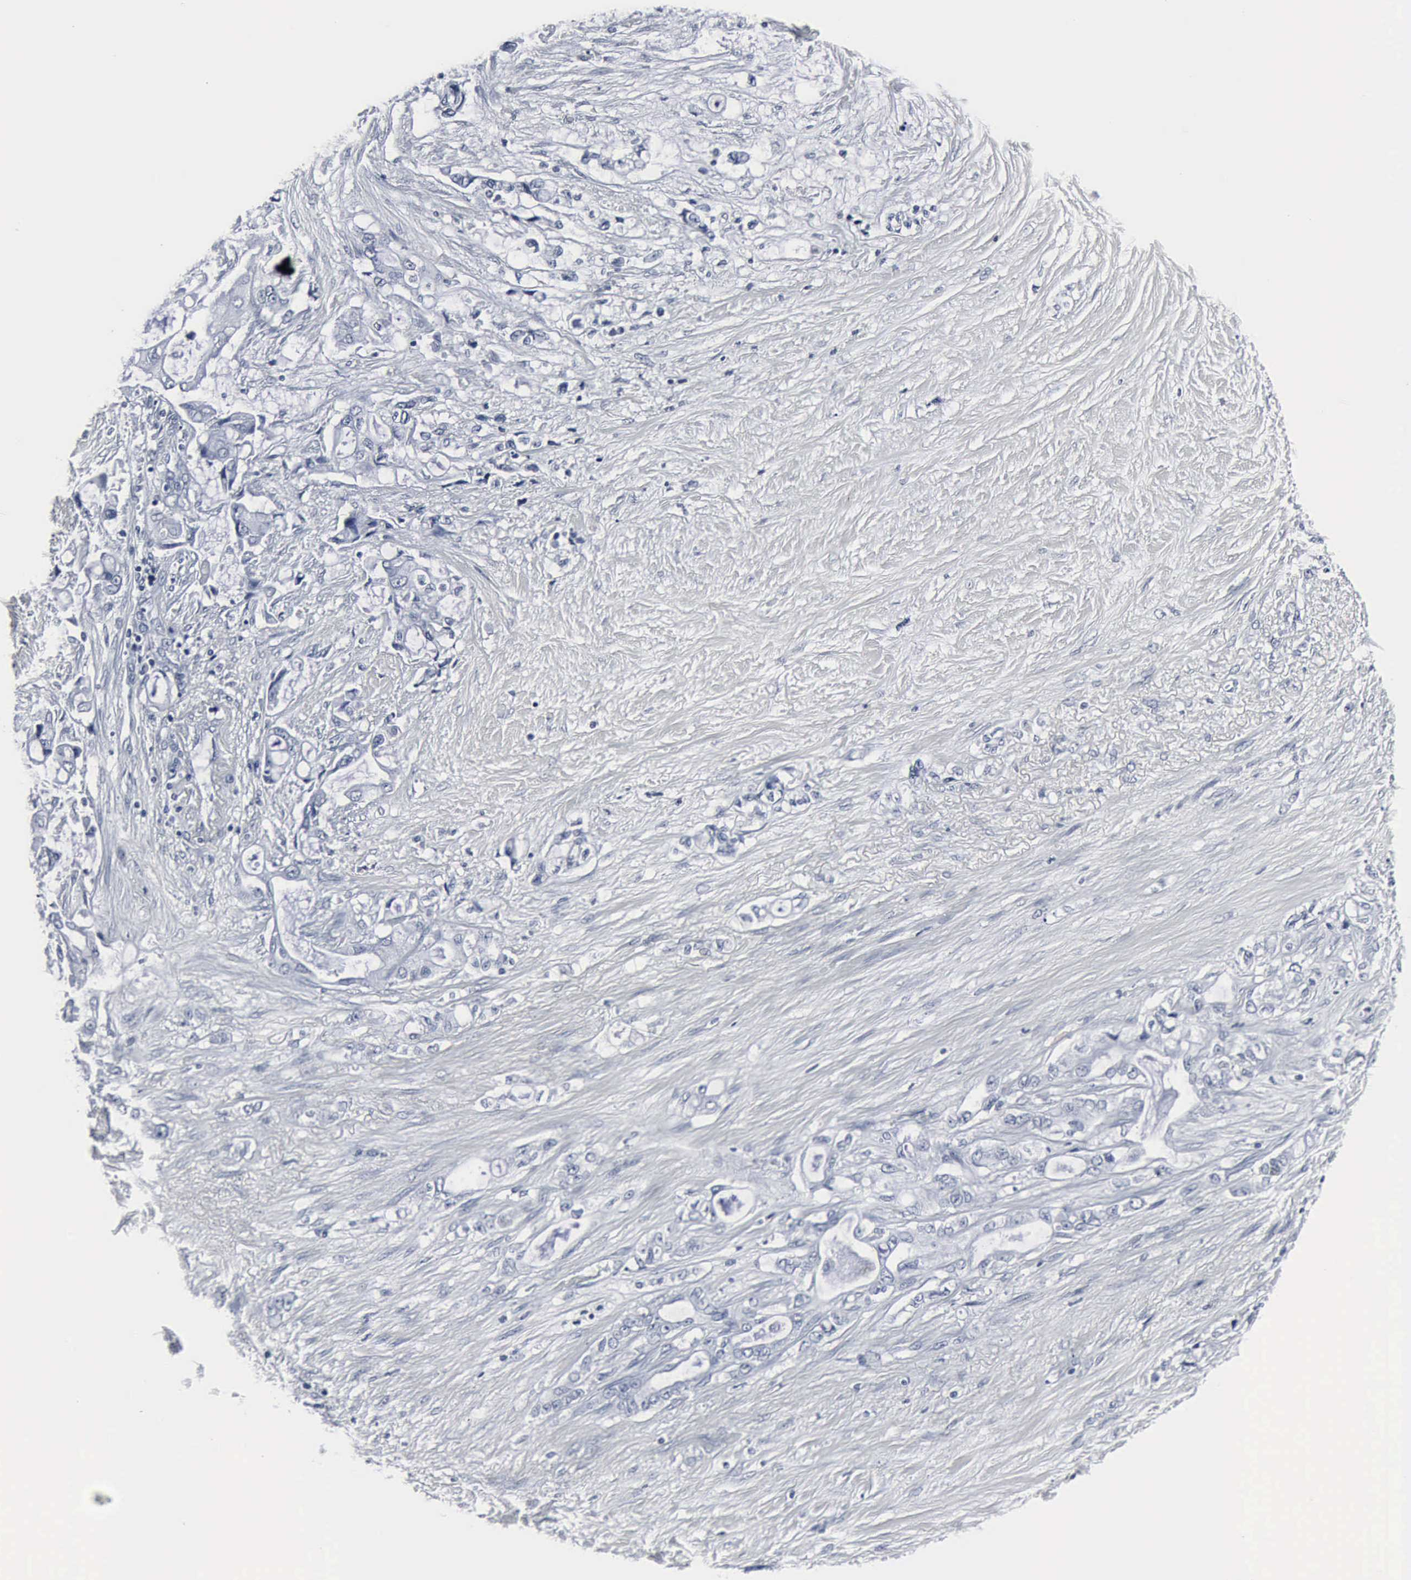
{"staining": {"intensity": "negative", "quantity": "none", "location": "none"}, "tissue": "pancreatic cancer", "cell_type": "Tumor cells", "image_type": "cancer", "snomed": [{"axis": "morphology", "description": "Adenocarcinoma, NOS"}, {"axis": "topography", "description": "Pancreas"}], "caption": "Photomicrograph shows no protein staining in tumor cells of pancreatic cancer tissue.", "gene": "SNAP25", "patient": {"sex": "female", "age": 70}}